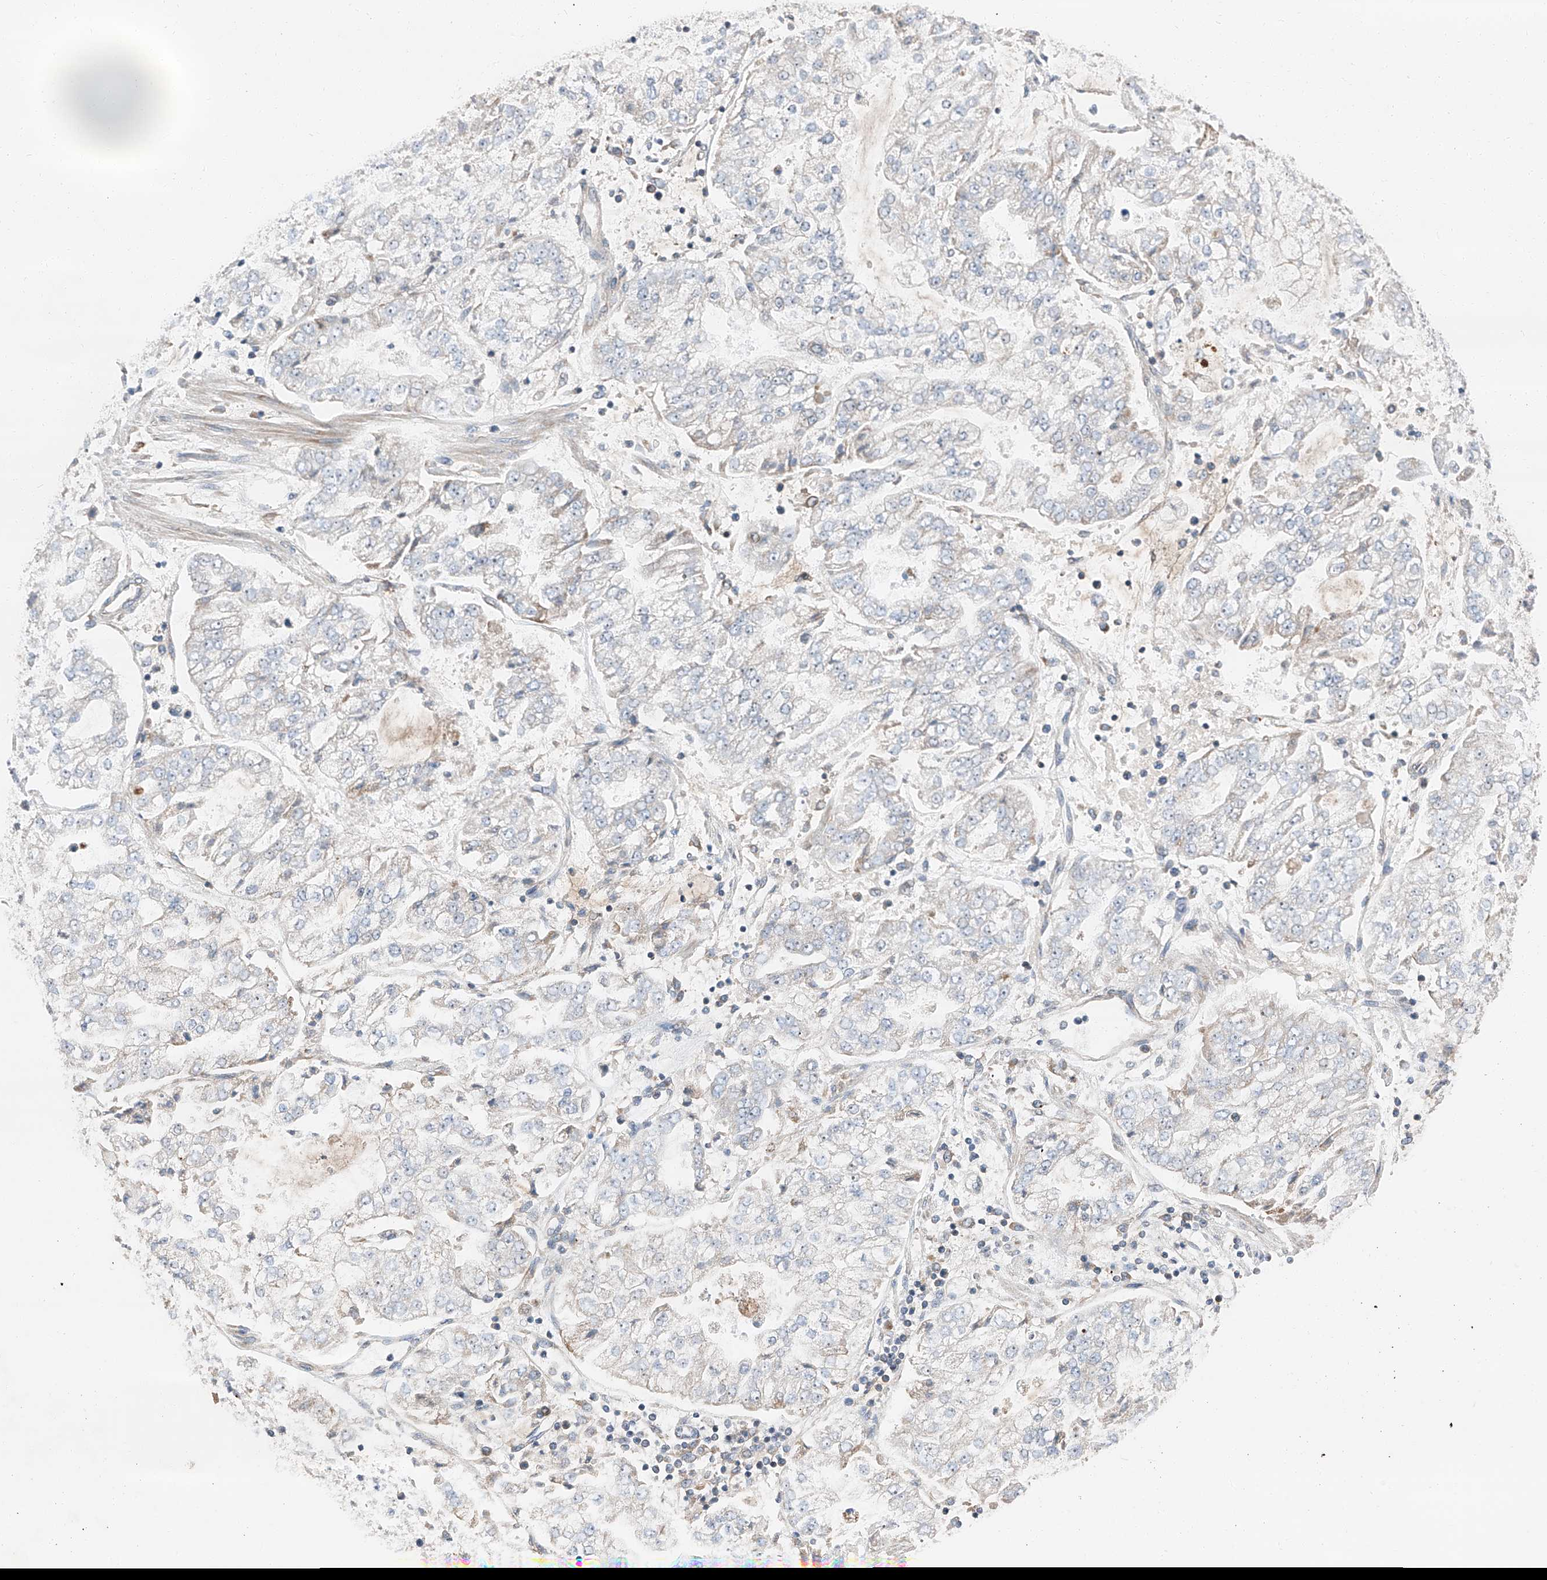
{"staining": {"intensity": "negative", "quantity": "none", "location": "none"}, "tissue": "stomach cancer", "cell_type": "Tumor cells", "image_type": "cancer", "snomed": [{"axis": "morphology", "description": "Adenocarcinoma, NOS"}, {"axis": "topography", "description": "Stomach"}], "caption": "Tumor cells are negative for brown protein staining in stomach adenocarcinoma.", "gene": "ZC3H15", "patient": {"sex": "male", "age": 76}}